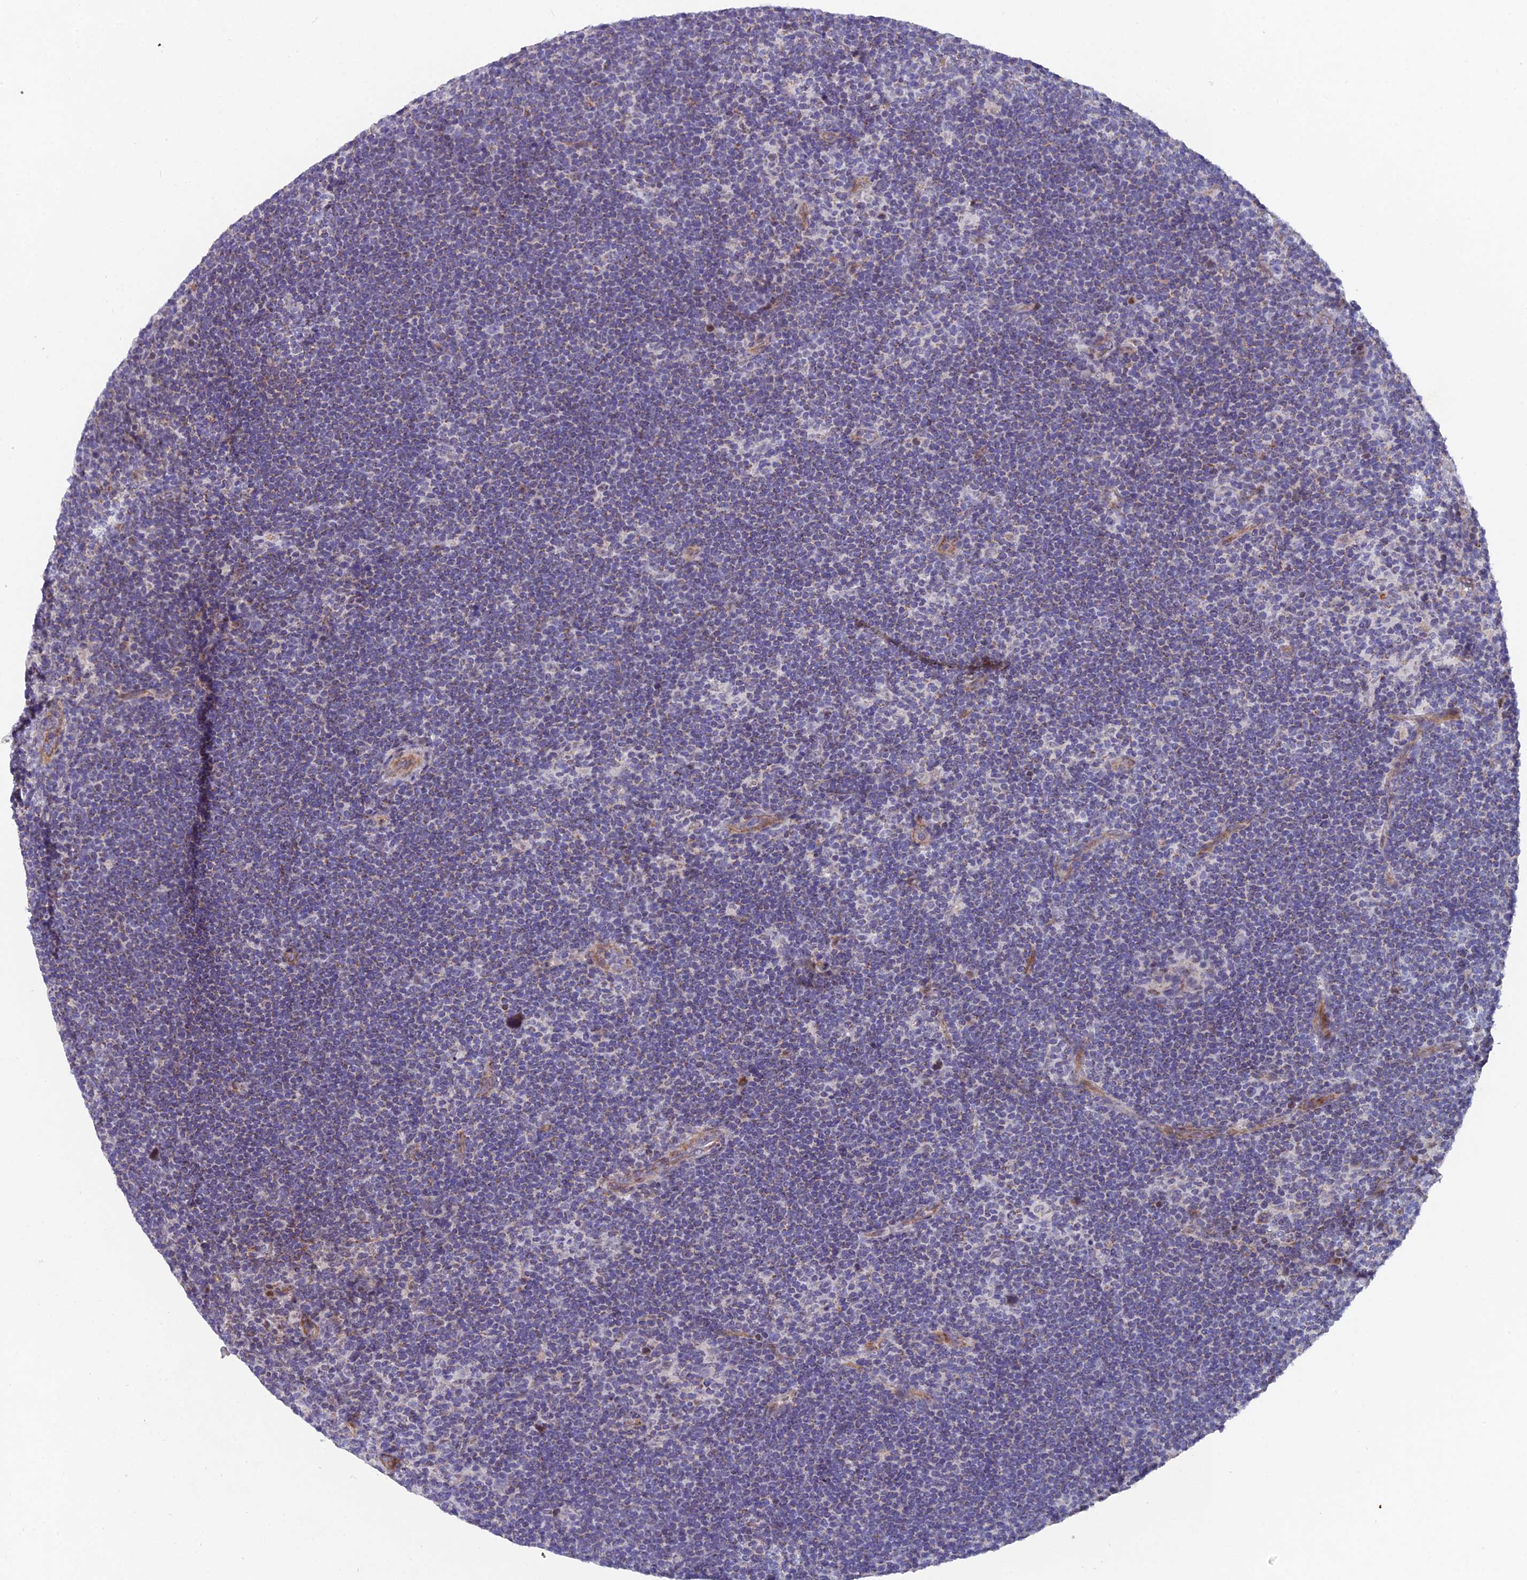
{"staining": {"intensity": "negative", "quantity": "none", "location": "none"}, "tissue": "lymphoma", "cell_type": "Tumor cells", "image_type": "cancer", "snomed": [{"axis": "morphology", "description": "Hodgkin's disease, NOS"}, {"axis": "topography", "description": "Lymph node"}], "caption": "DAB immunohistochemical staining of human Hodgkin's disease exhibits no significant staining in tumor cells. (Stains: DAB (3,3'-diaminobenzidine) immunohistochemistry (IHC) with hematoxylin counter stain, Microscopy: brightfield microscopy at high magnification).", "gene": "XKR9", "patient": {"sex": "female", "age": 57}}